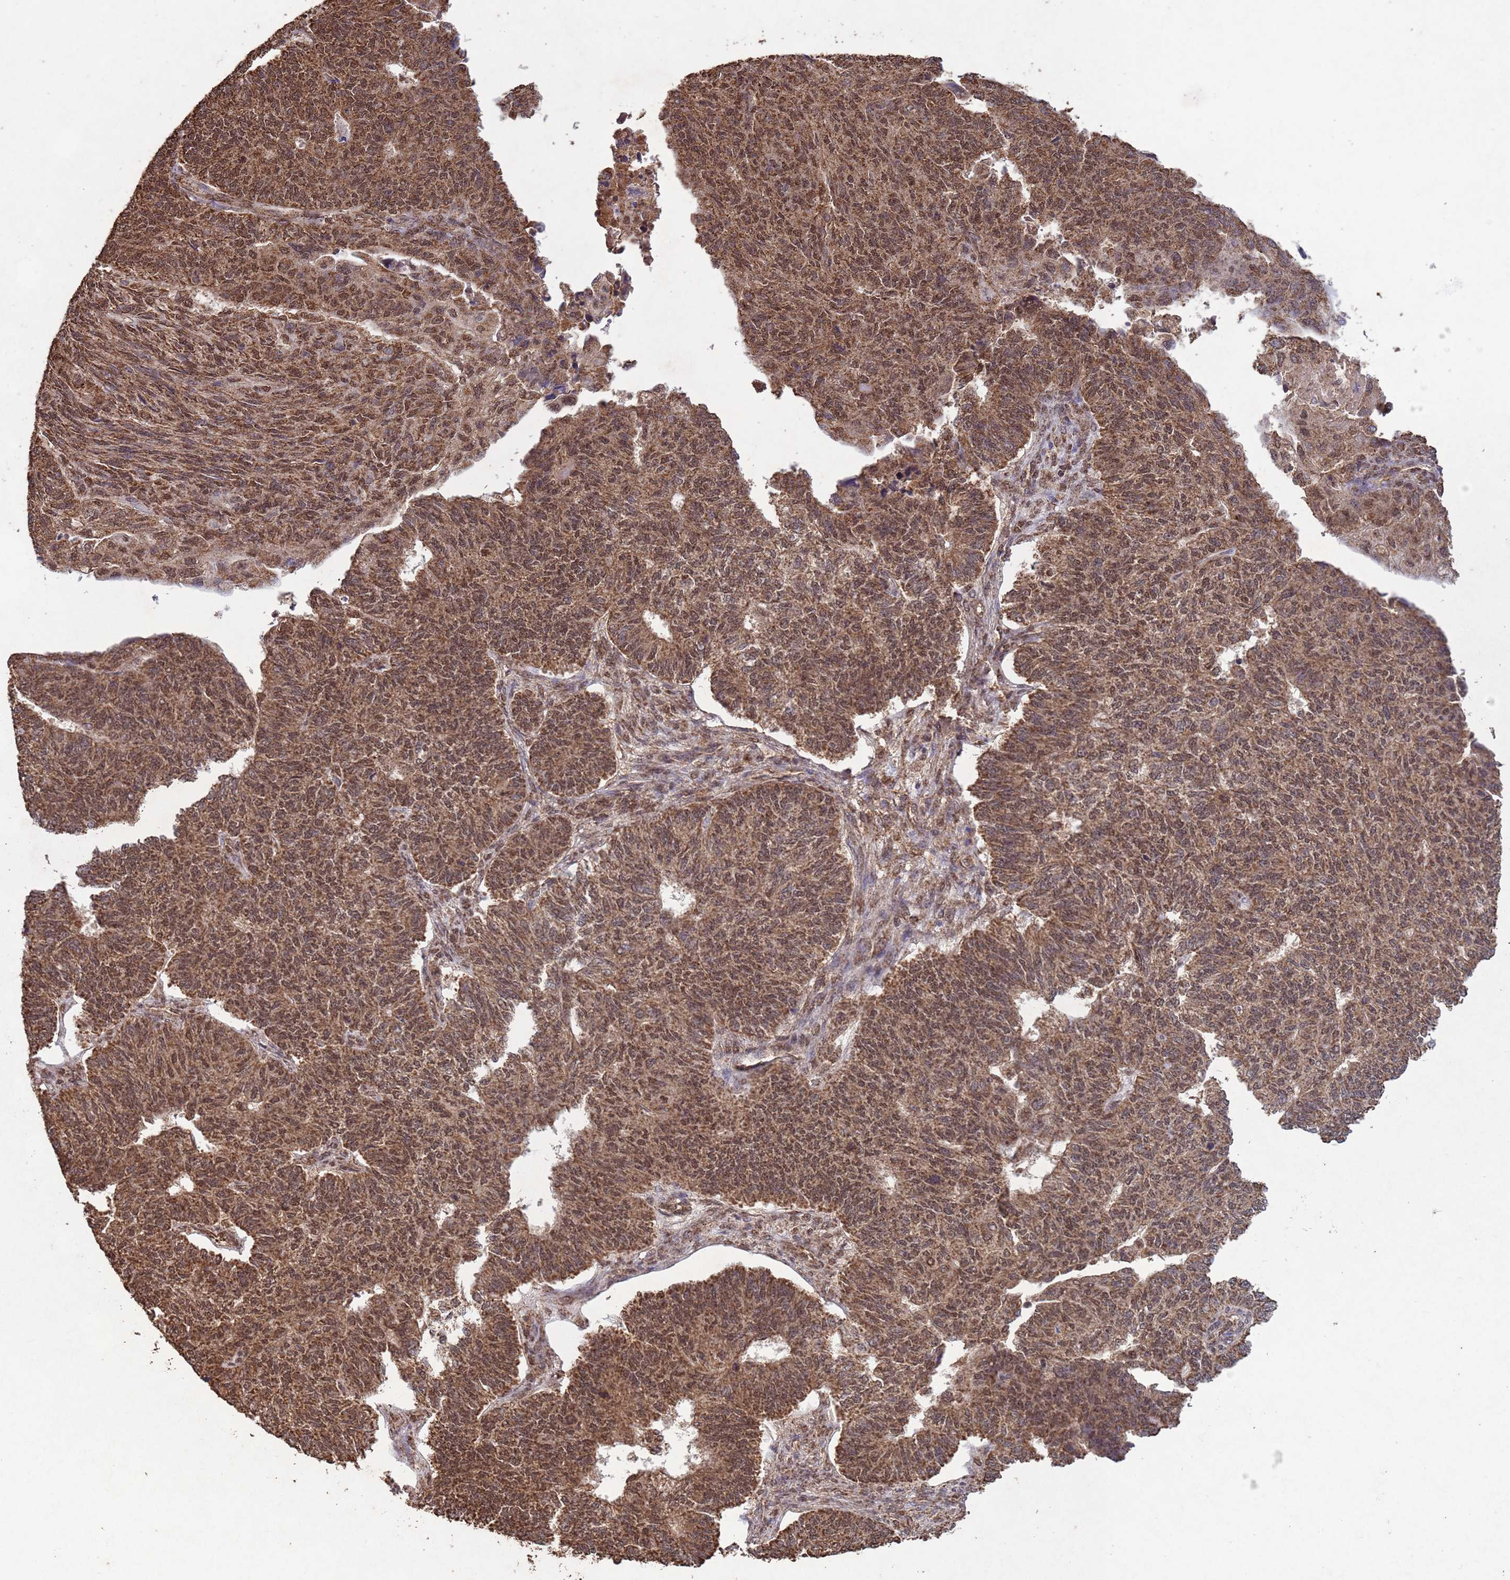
{"staining": {"intensity": "moderate", "quantity": ">75%", "location": "cytoplasmic/membranous,nuclear"}, "tissue": "endometrial cancer", "cell_type": "Tumor cells", "image_type": "cancer", "snomed": [{"axis": "morphology", "description": "Adenocarcinoma, NOS"}, {"axis": "topography", "description": "Endometrium"}], "caption": "Tumor cells show medium levels of moderate cytoplasmic/membranous and nuclear positivity in approximately >75% of cells in adenocarcinoma (endometrial). (DAB = brown stain, brightfield microscopy at high magnification).", "gene": "HDAC10", "patient": {"sex": "female", "age": 32}}